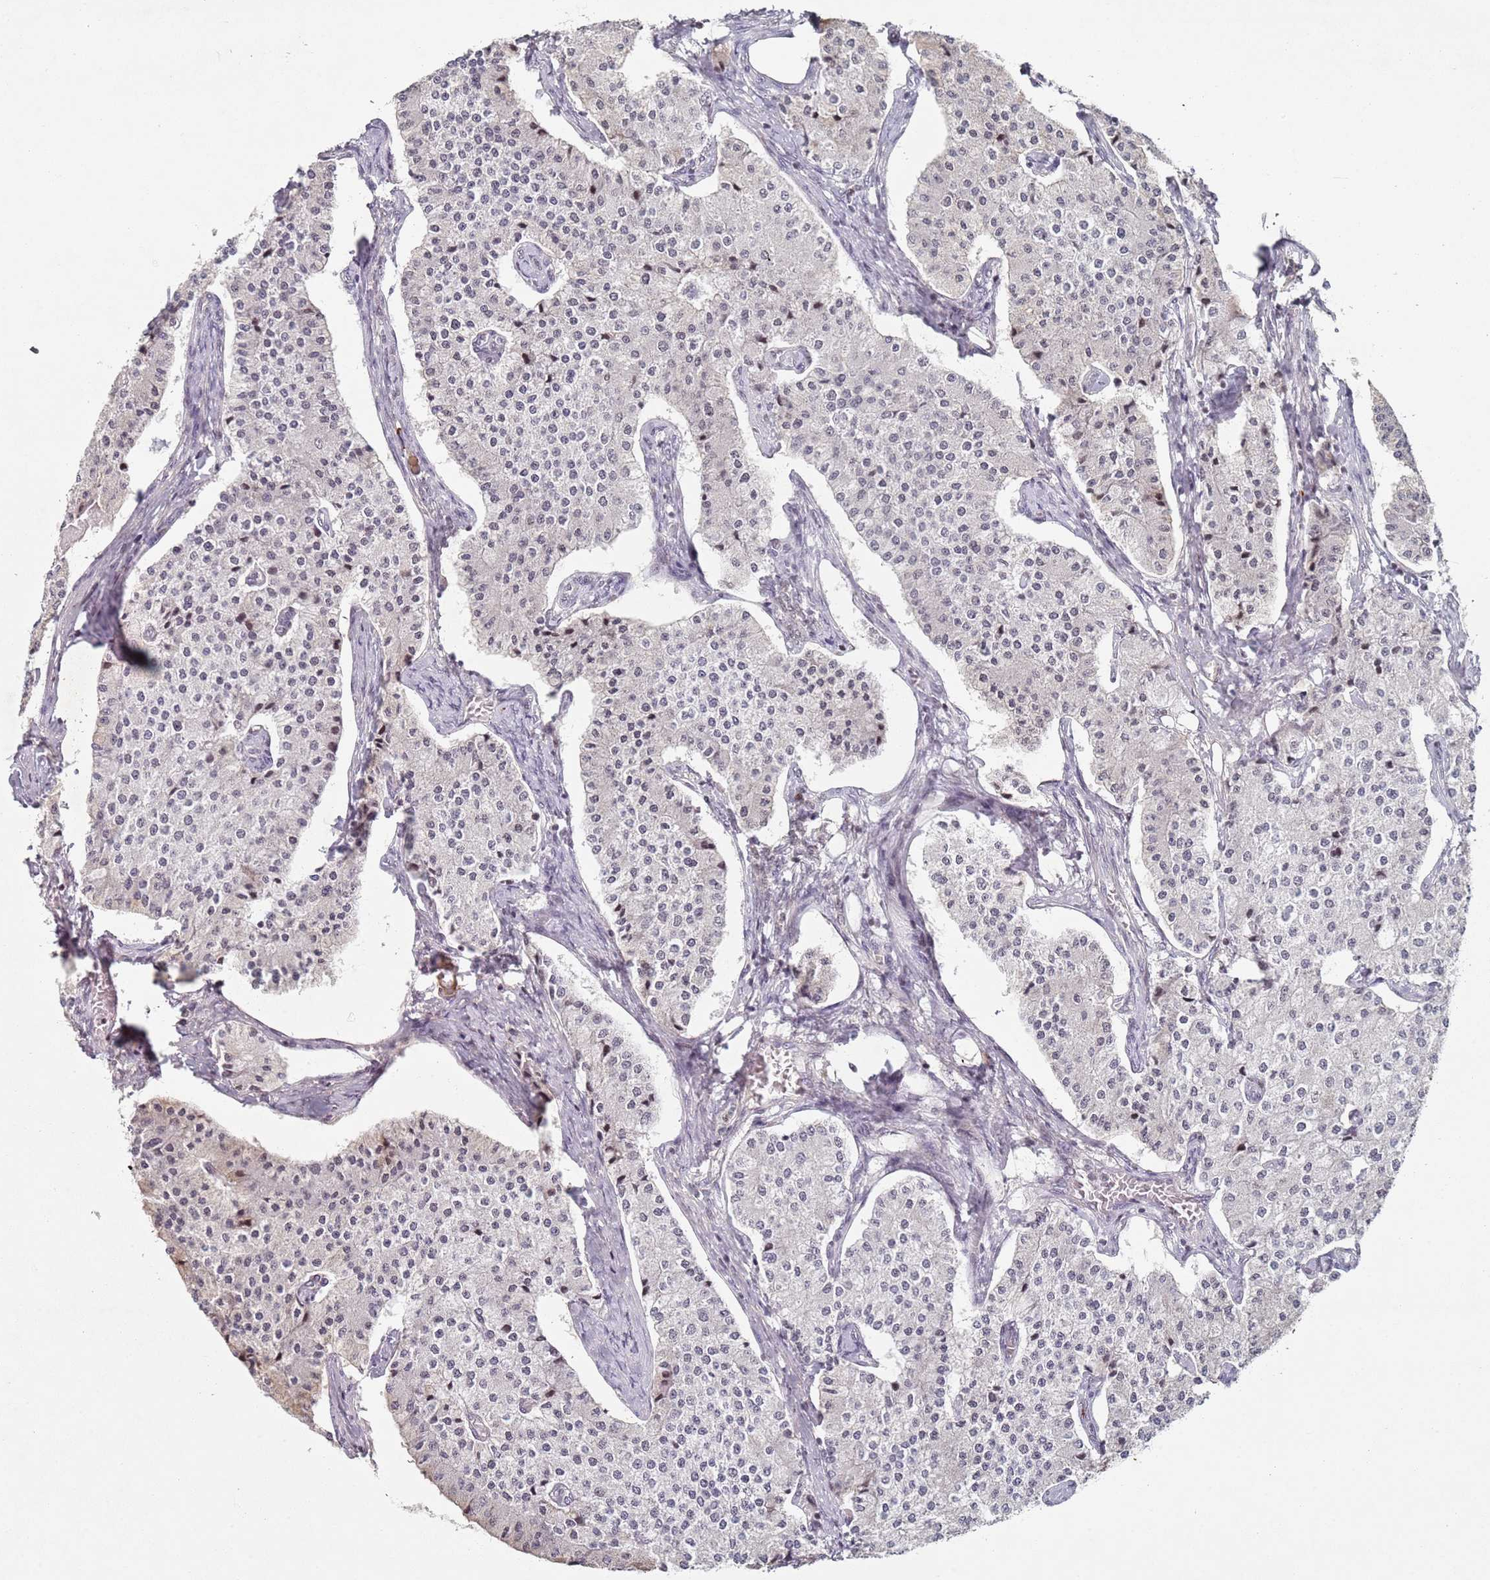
{"staining": {"intensity": "negative", "quantity": "none", "location": "none"}, "tissue": "carcinoid", "cell_type": "Tumor cells", "image_type": "cancer", "snomed": [{"axis": "morphology", "description": "Carcinoid, malignant, NOS"}, {"axis": "topography", "description": "Colon"}], "caption": "Immunohistochemical staining of human carcinoid (malignant) reveals no significant positivity in tumor cells. Nuclei are stained in blue.", "gene": "ATF6B", "patient": {"sex": "female", "age": 52}}